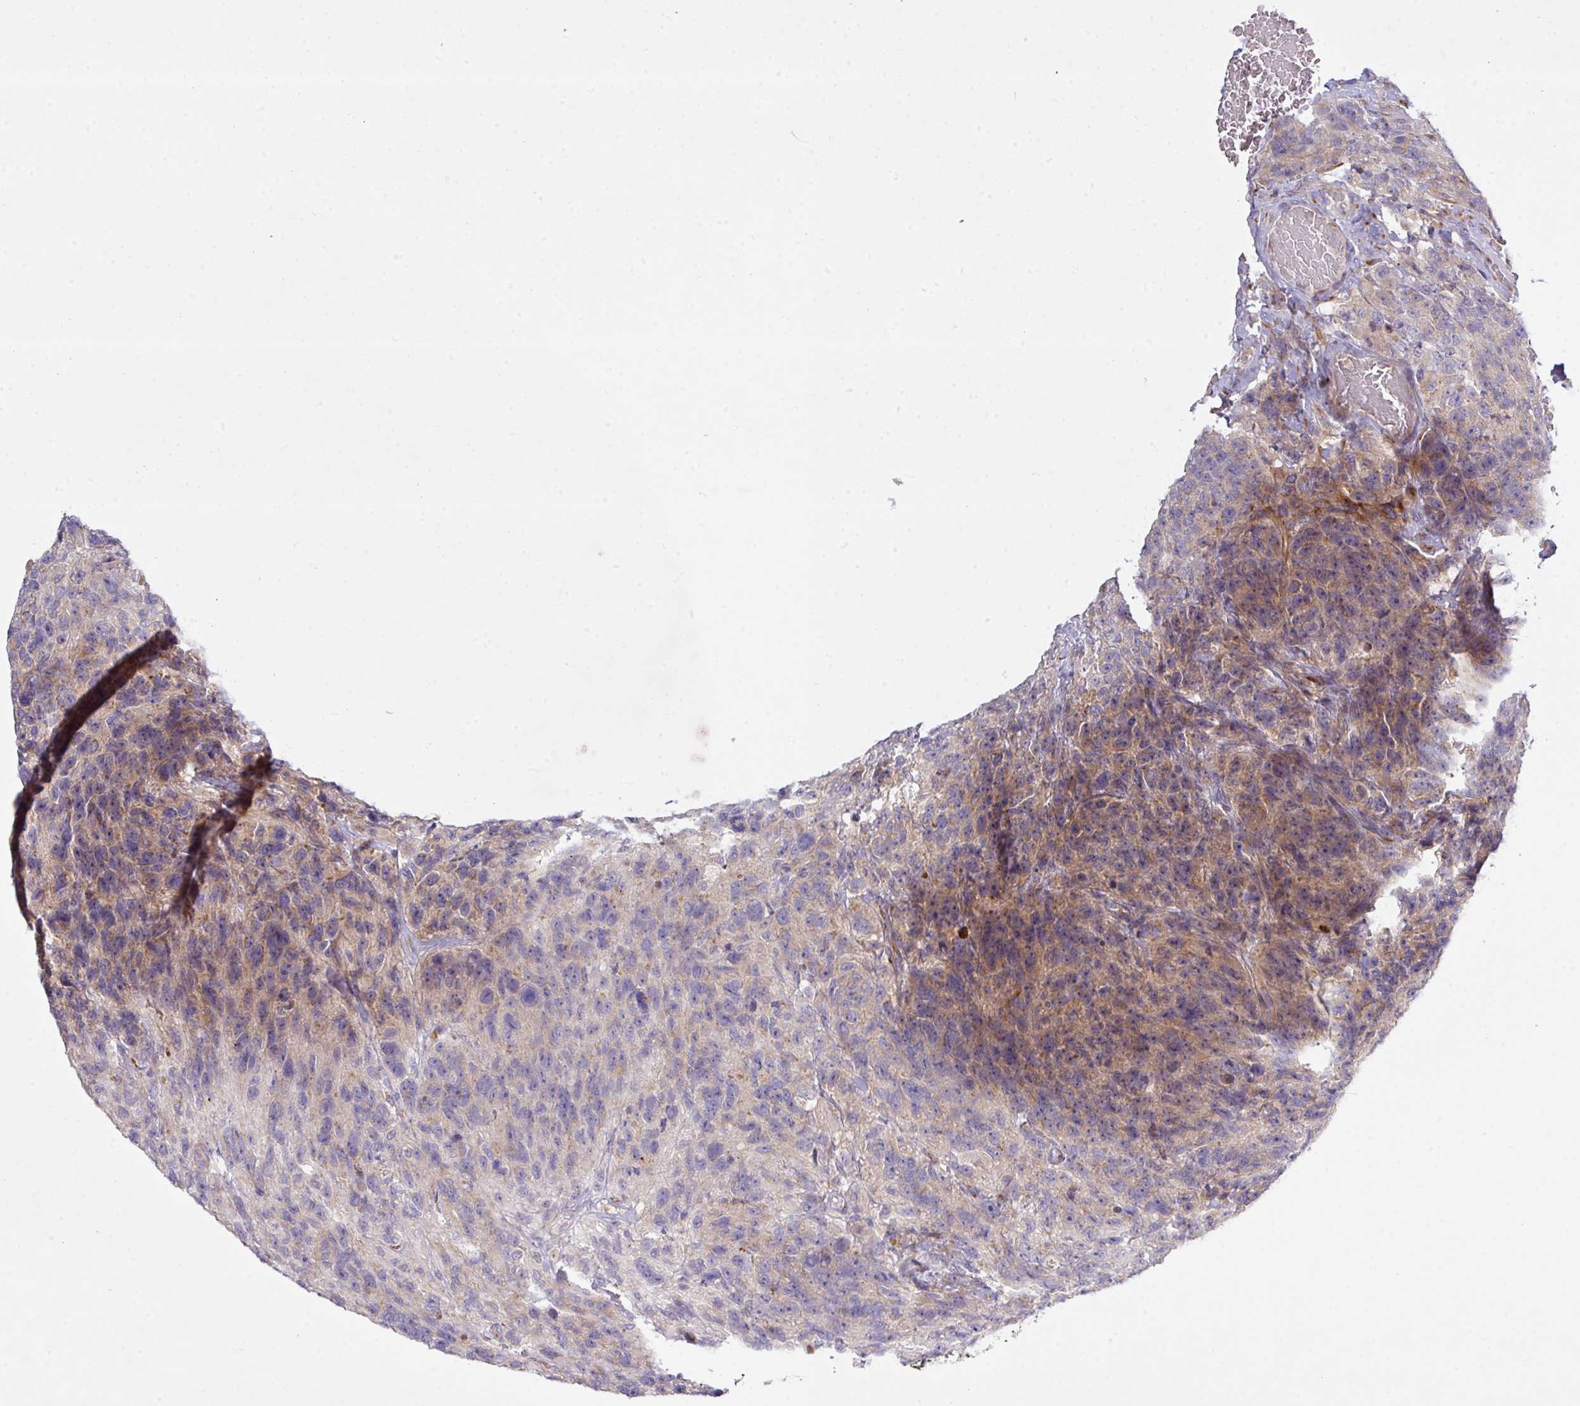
{"staining": {"intensity": "weak", "quantity": "25%-75%", "location": "cytoplasmic/membranous"}, "tissue": "glioma", "cell_type": "Tumor cells", "image_type": "cancer", "snomed": [{"axis": "morphology", "description": "Glioma, malignant, High grade"}, {"axis": "topography", "description": "Brain"}], "caption": "Protein staining of glioma tissue exhibits weak cytoplasmic/membranous expression in approximately 25%-75% of tumor cells.", "gene": "VTI1A", "patient": {"sex": "male", "age": 69}}